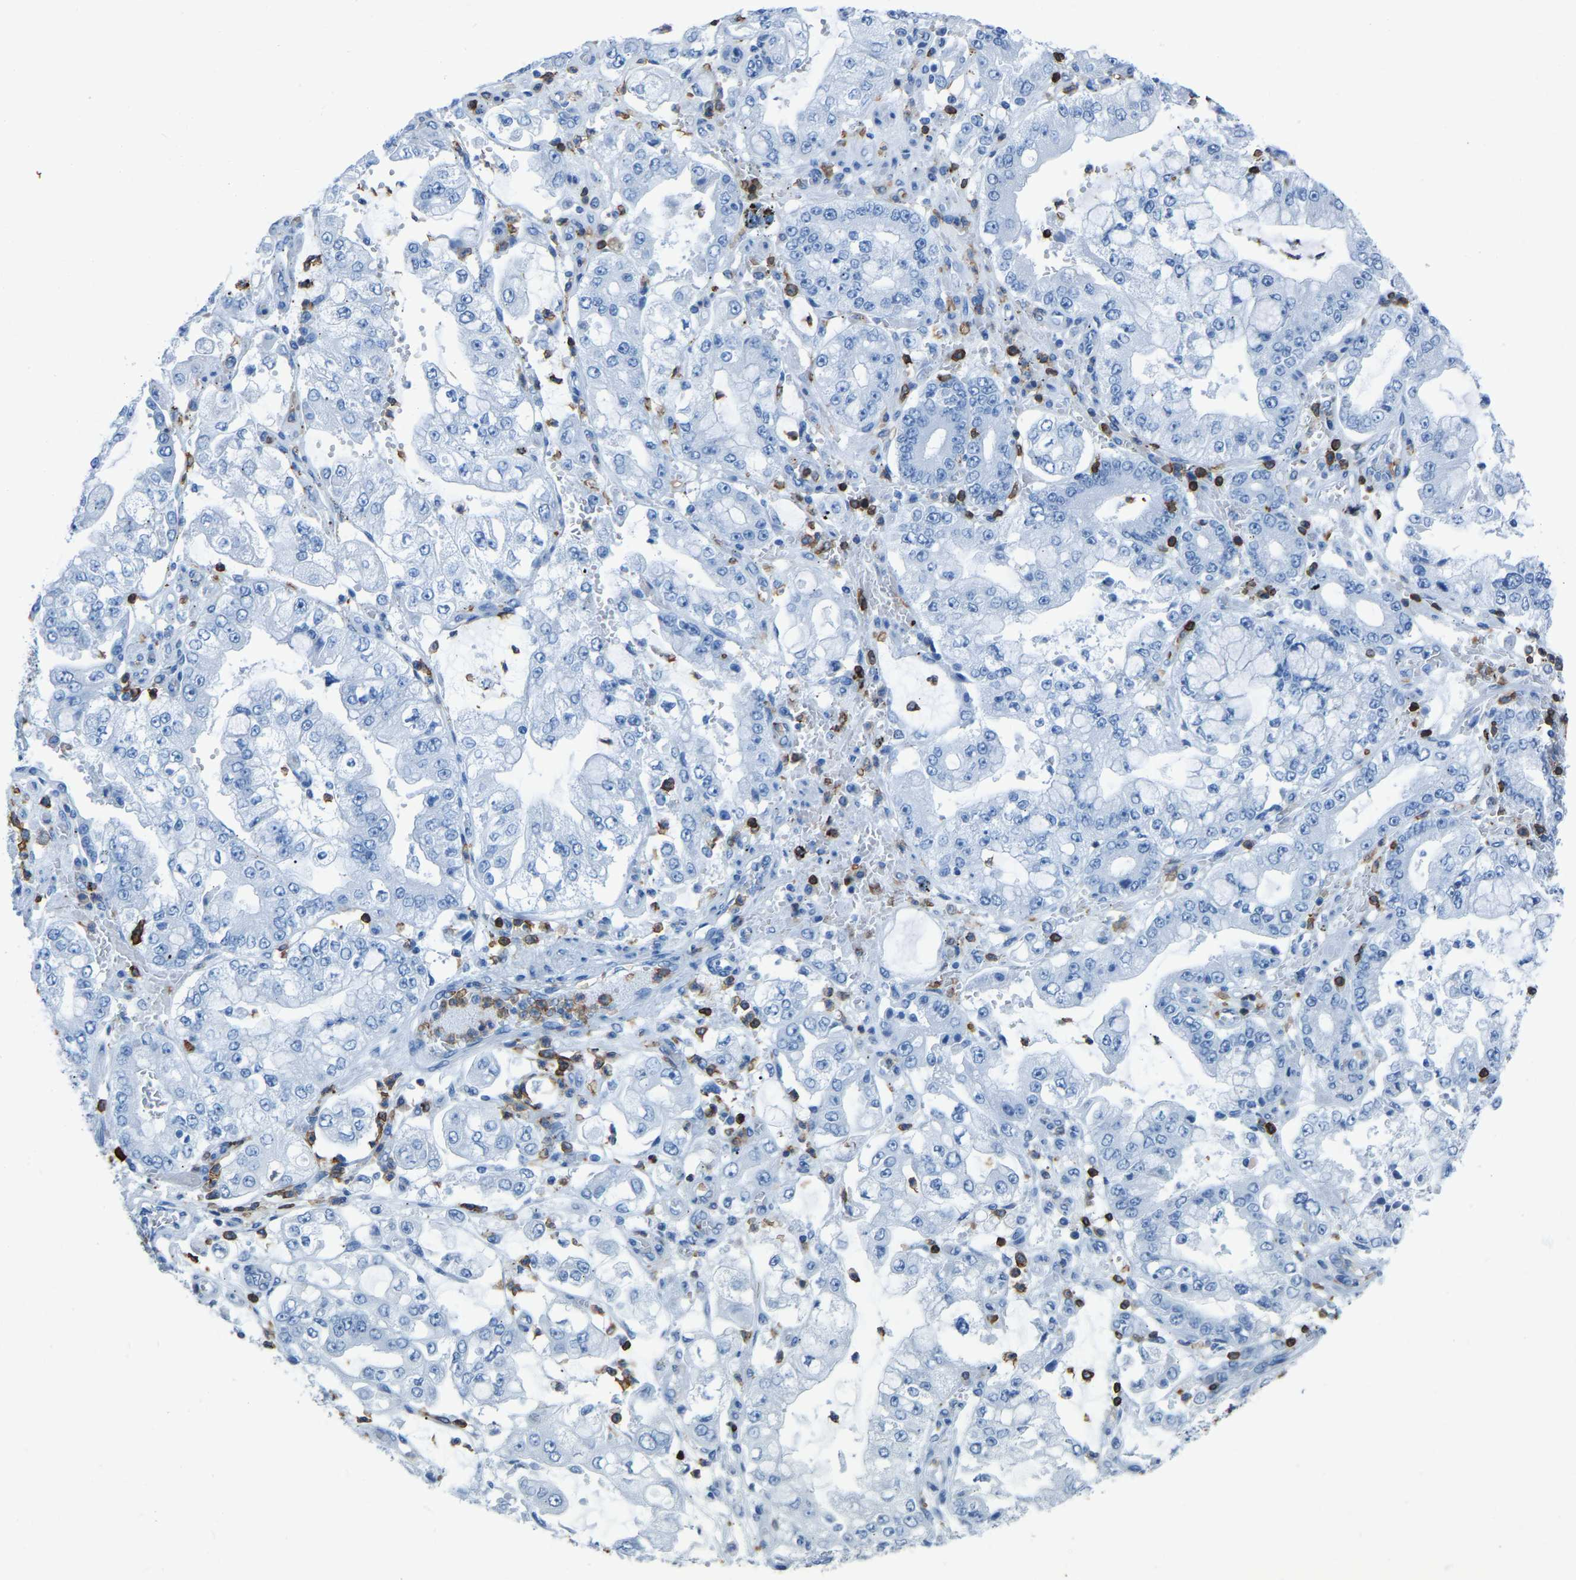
{"staining": {"intensity": "negative", "quantity": "none", "location": "none"}, "tissue": "stomach cancer", "cell_type": "Tumor cells", "image_type": "cancer", "snomed": [{"axis": "morphology", "description": "Adenocarcinoma, NOS"}, {"axis": "topography", "description": "Stomach"}], "caption": "Image shows no significant protein positivity in tumor cells of stomach cancer.", "gene": "LSP1", "patient": {"sex": "male", "age": 76}}